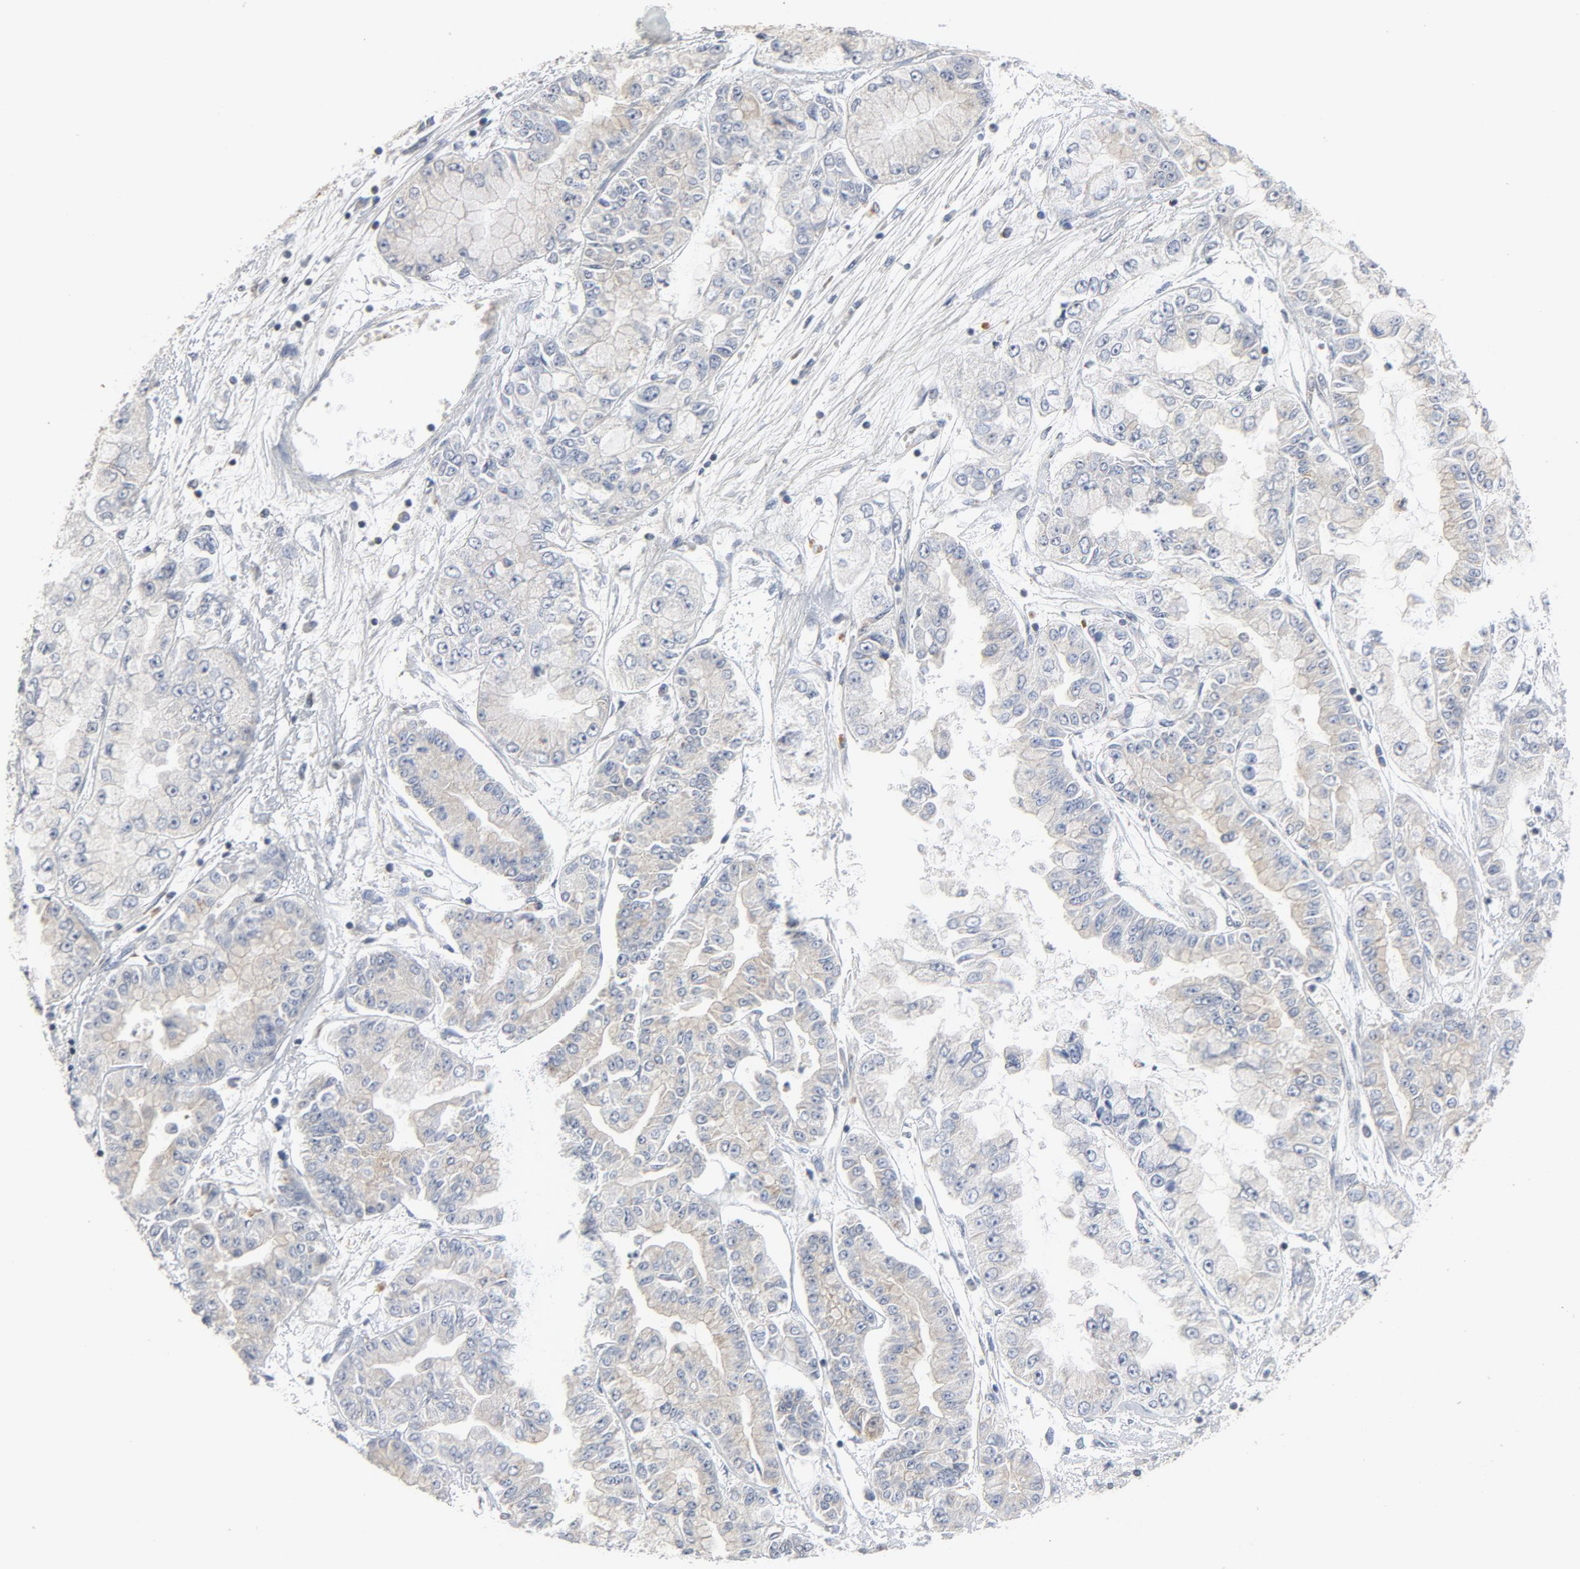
{"staining": {"intensity": "weak", "quantity": "25%-75%", "location": "cytoplasmic/membranous"}, "tissue": "liver cancer", "cell_type": "Tumor cells", "image_type": "cancer", "snomed": [{"axis": "morphology", "description": "Cholangiocarcinoma"}, {"axis": "topography", "description": "Liver"}], "caption": "Liver cholangiocarcinoma was stained to show a protein in brown. There is low levels of weak cytoplasmic/membranous expression in approximately 25%-75% of tumor cells.", "gene": "C14orf119", "patient": {"sex": "female", "age": 79}}